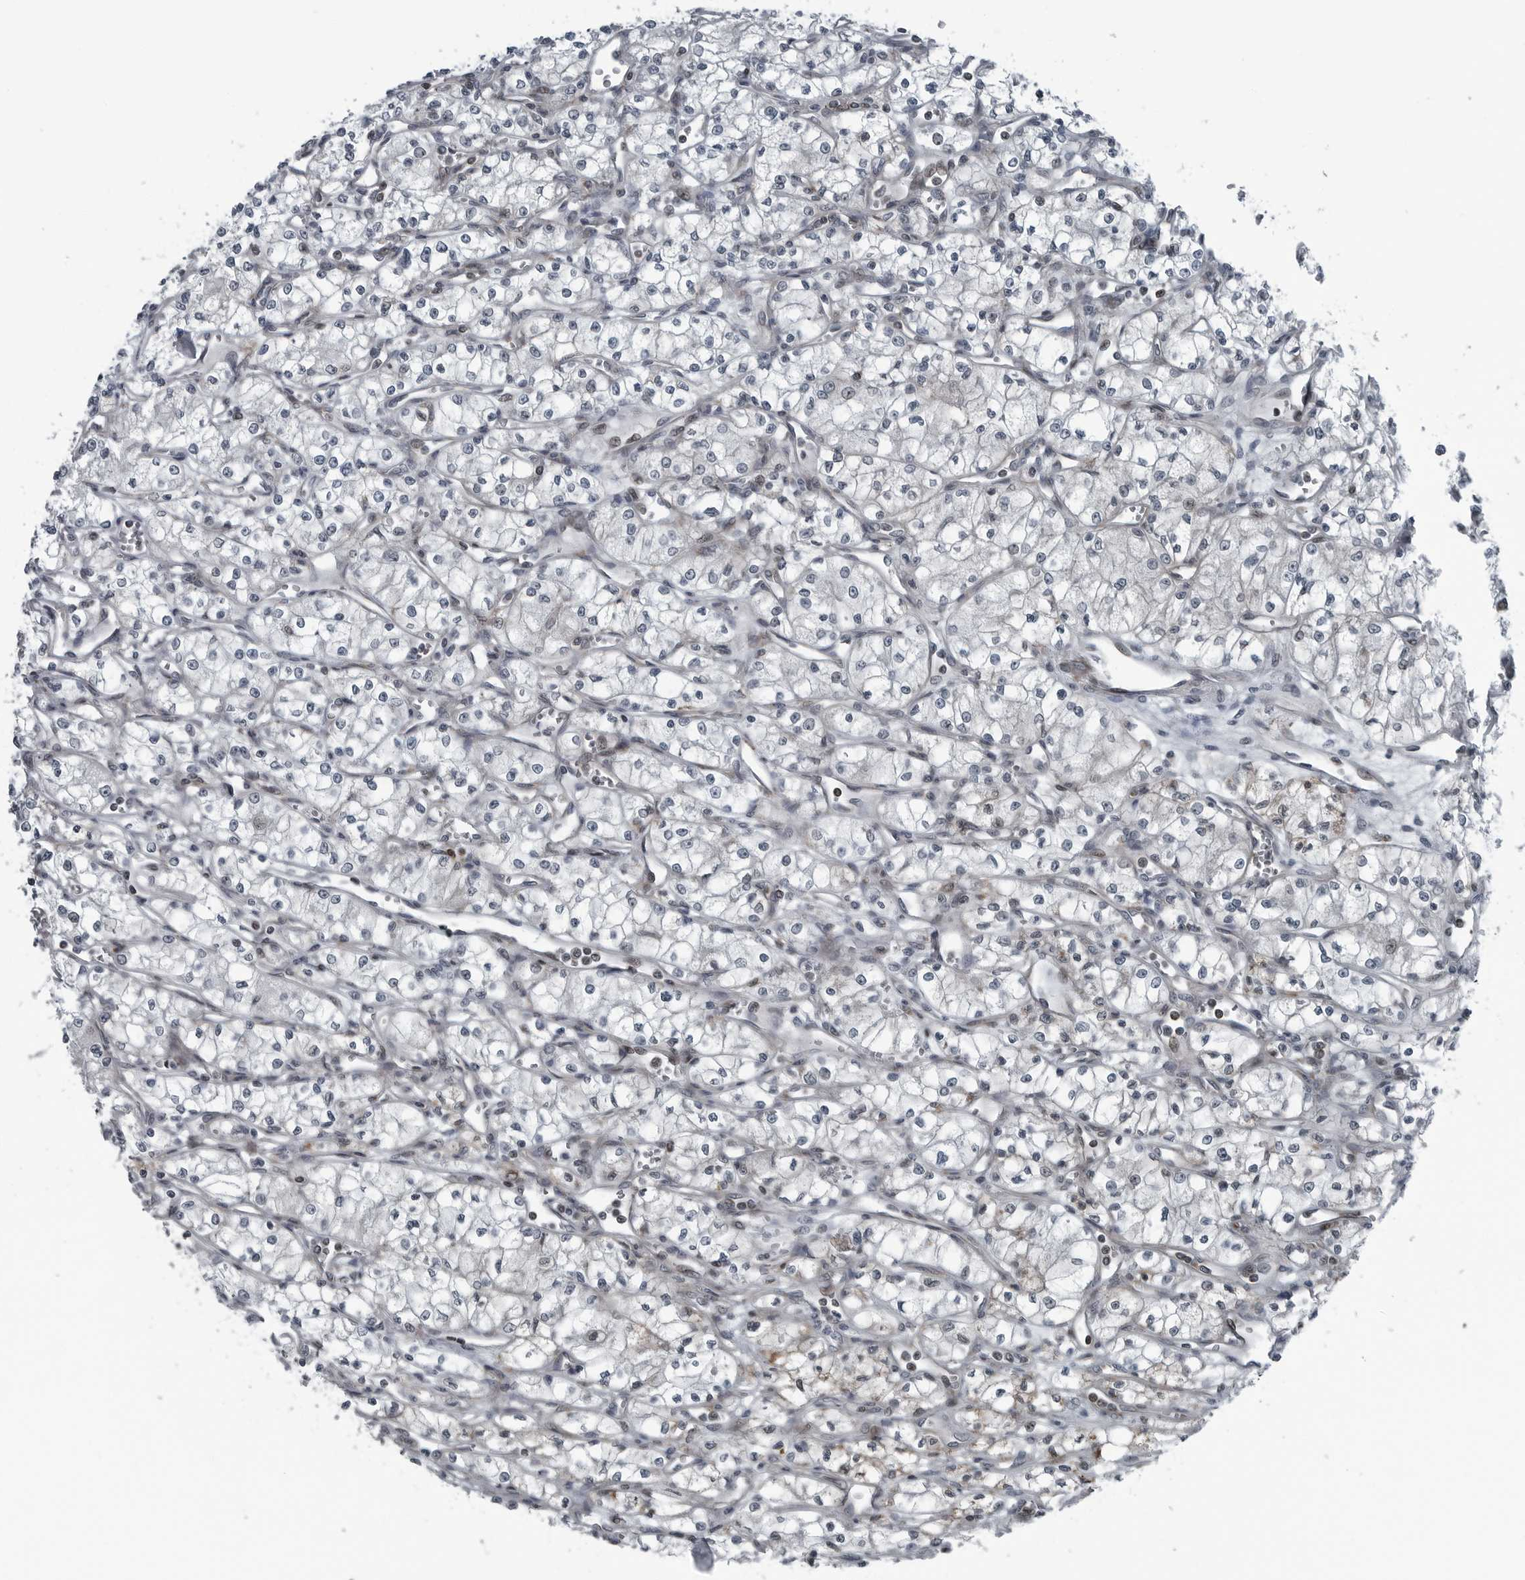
{"staining": {"intensity": "negative", "quantity": "none", "location": "none"}, "tissue": "renal cancer", "cell_type": "Tumor cells", "image_type": "cancer", "snomed": [{"axis": "morphology", "description": "Adenocarcinoma, NOS"}, {"axis": "topography", "description": "Kidney"}], "caption": "Tumor cells show no significant protein positivity in renal adenocarcinoma.", "gene": "GAK", "patient": {"sex": "male", "age": 59}}